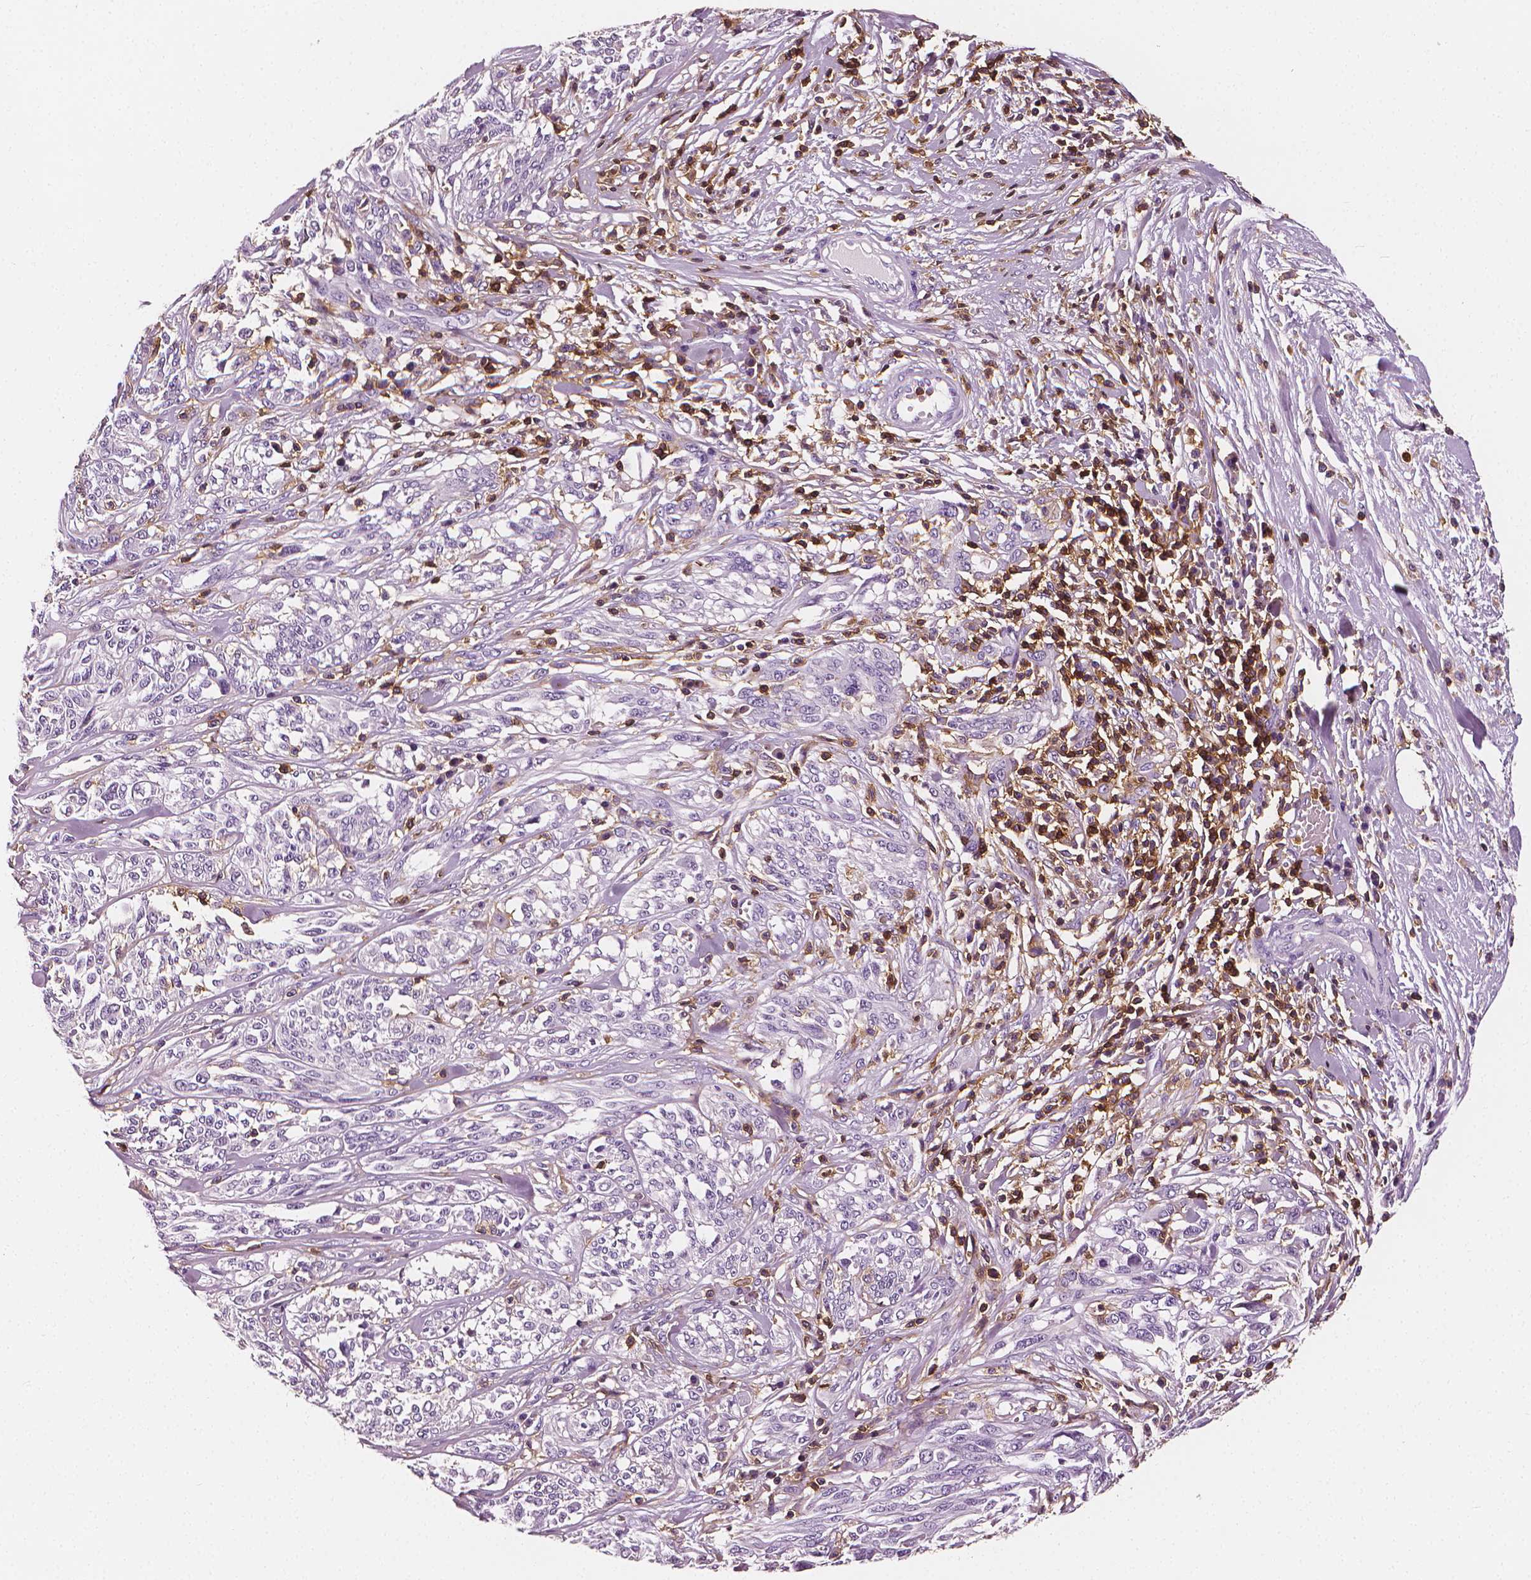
{"staining": {"intensity": "negative", "quantity": "none", "location": "none"}, "tissue": "melanoma", "cell_type": "Tumor cells", "image_type": "cancer", "snomed": [{"axis": "morphology", "description": "Malignant melanoma, NOS"}, {"axis": "topography", "description": "Skin"}], "caption": "A photomicrograph of malignant melanoma stained for a protein exhibits no brown staining in tumor cells.", "gene": "PTPRC", "patient": {"sex": "female", "age": 91}}